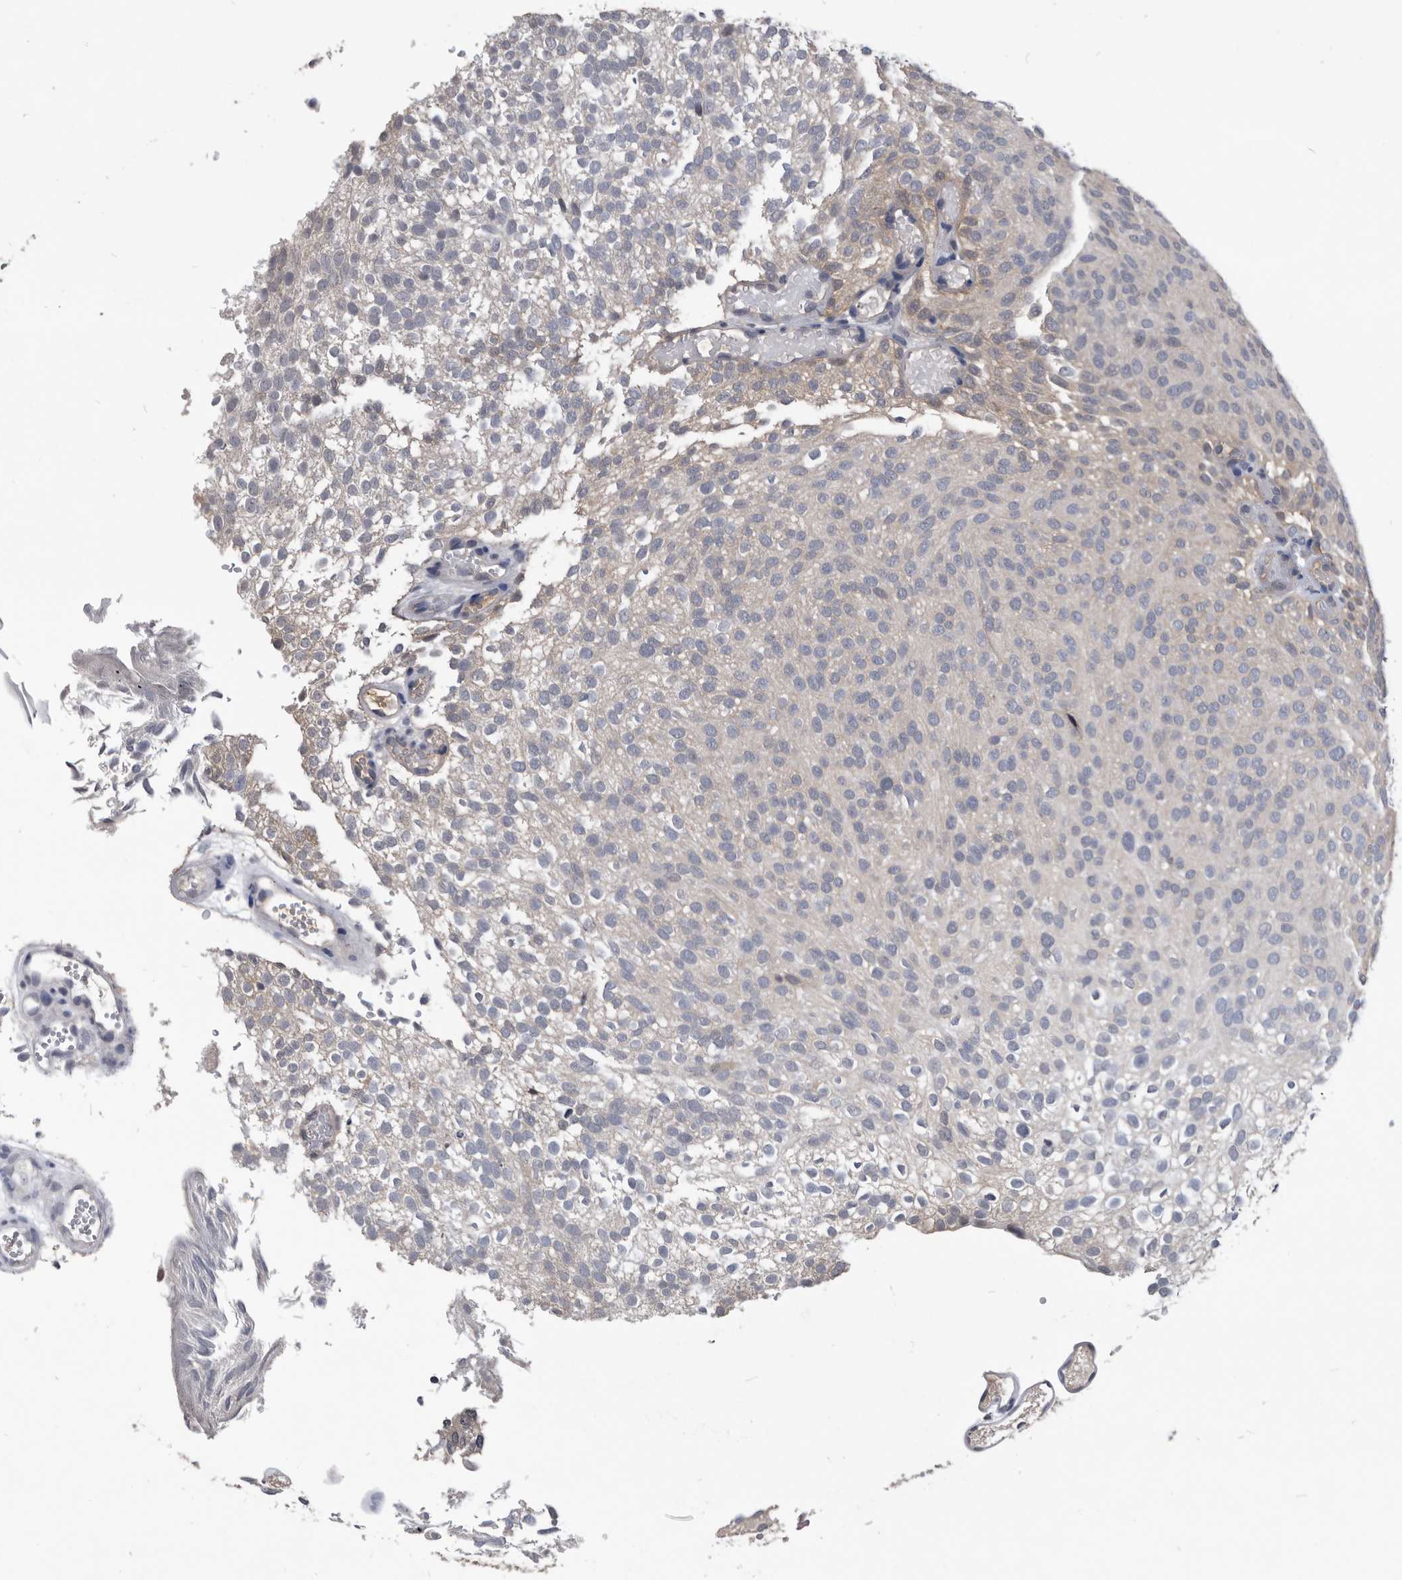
{"staining": {"intensity": "negative", "quantity": "none", "location": "none"}, "tissue": "urothelial cancer", "cell_type": "Tumor cells", "image_type": "cancer", "snomed": [{"axis": "morphology", "description": "Urothelial carcinoma, Low grade"}, {"axis": "topography", "description": "Urinary bladder"}], "caption": "A high-resolution image shows immunohistochemistry staining of urothelial cancer, which shows no significant positivity in tumor cells.", "gene": "PDXK", "patient": {"sex": "male", "age": 78}}